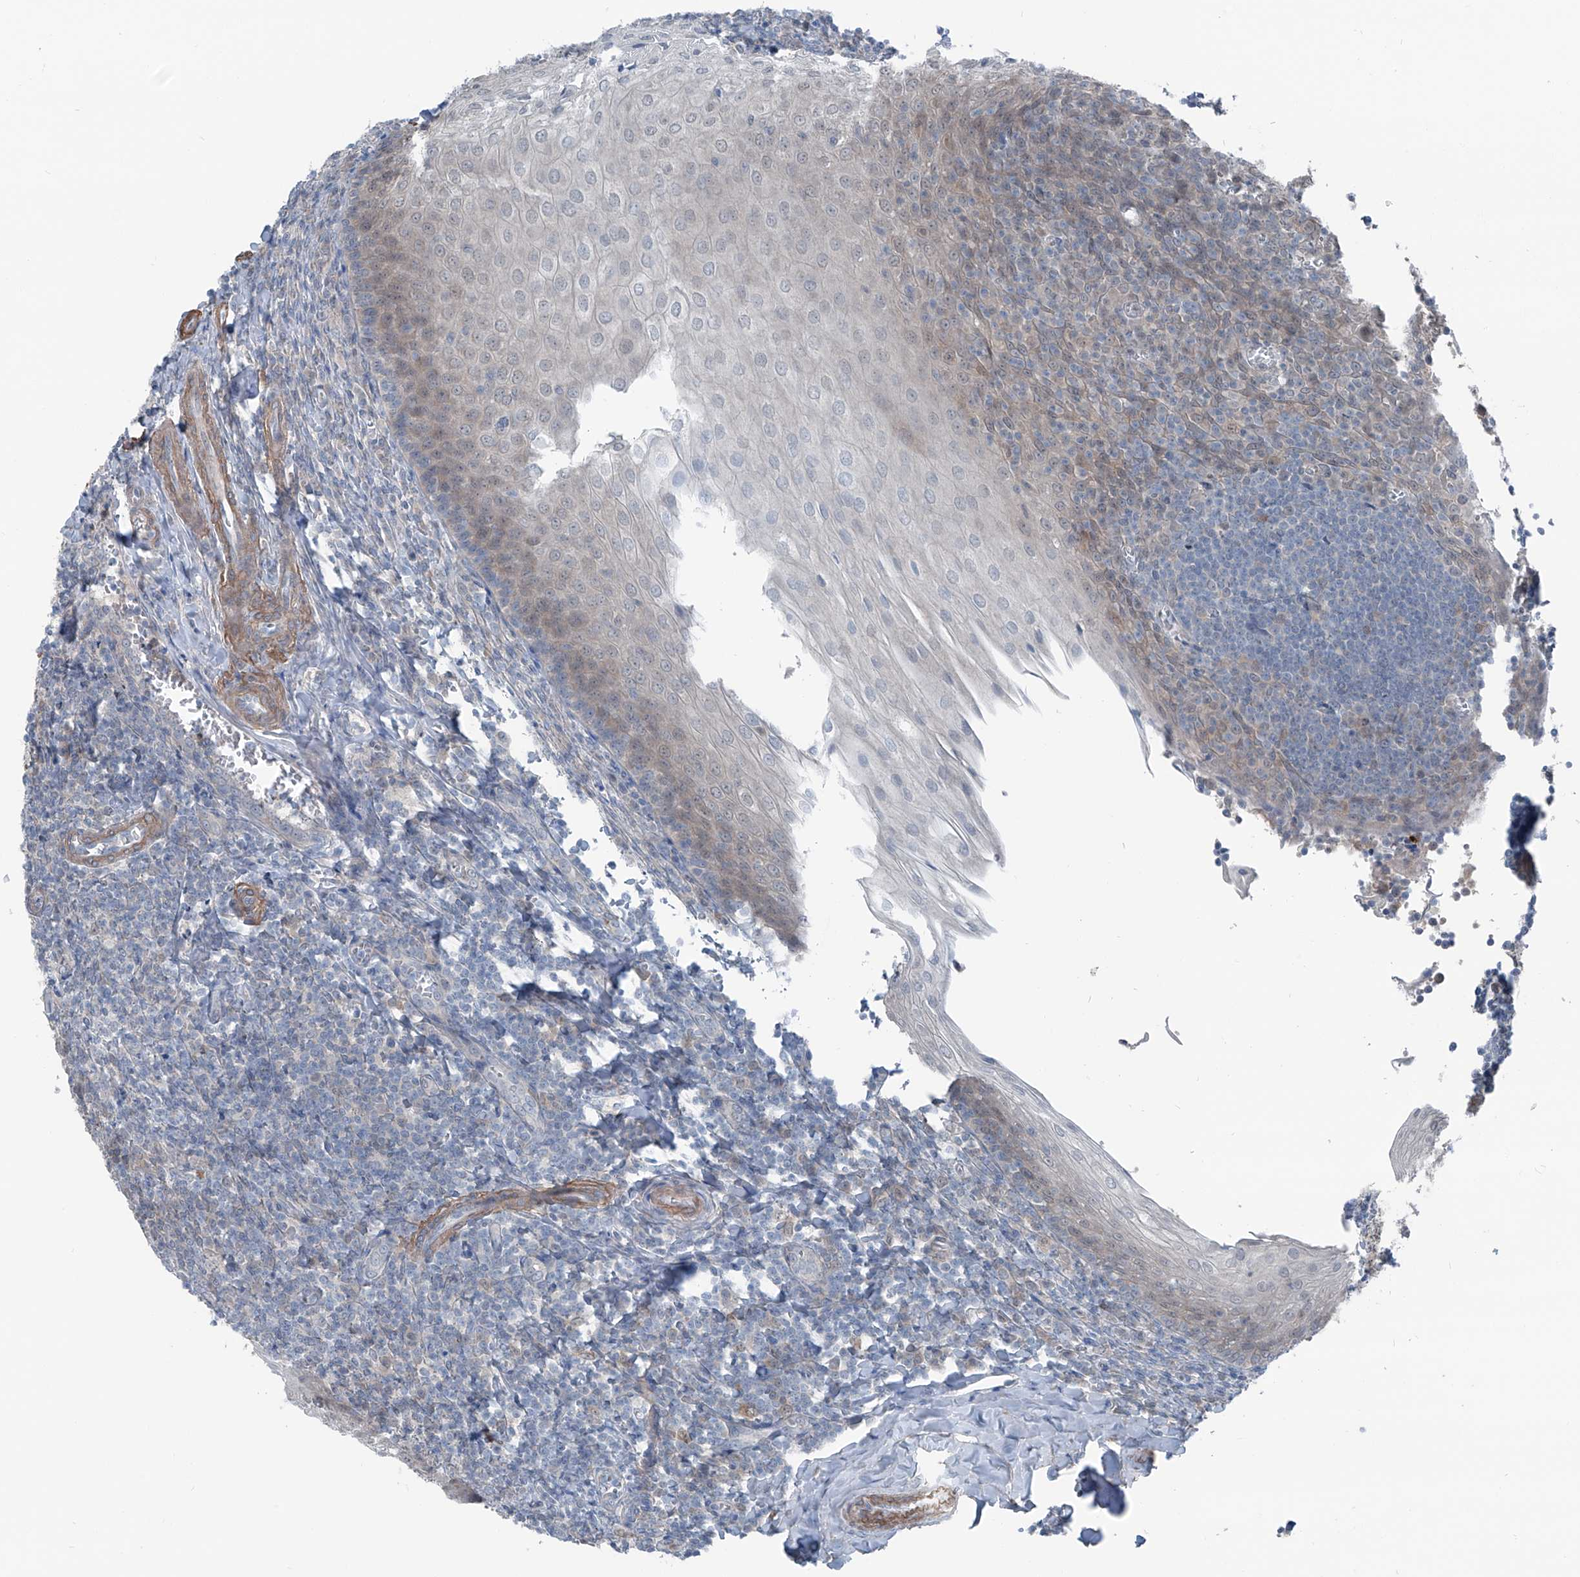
{"staining": {"intensity": "weak", "quantity": "25%-75%", "location": "cytoplasmic/membranous"}, "tissue": "tonsil", "cell_type": "Germinal center cells", "image_type": "normal", "snomed": [{"axis": "morphology", "description": "Normal tissue, NOS"}, {"axis": "topography", "description": "Tonsil"}], "caption": "This micrograph exhibits normal tonsil stained with immunohistochemistry to label a protein in brown. The cytoplasmic/membranous of germinal center cells show weak positivity for the protein. Nuclei are counter-stained blue.", "gene": "HSPB11", "patient": {"sex": "male", "age": 27}}